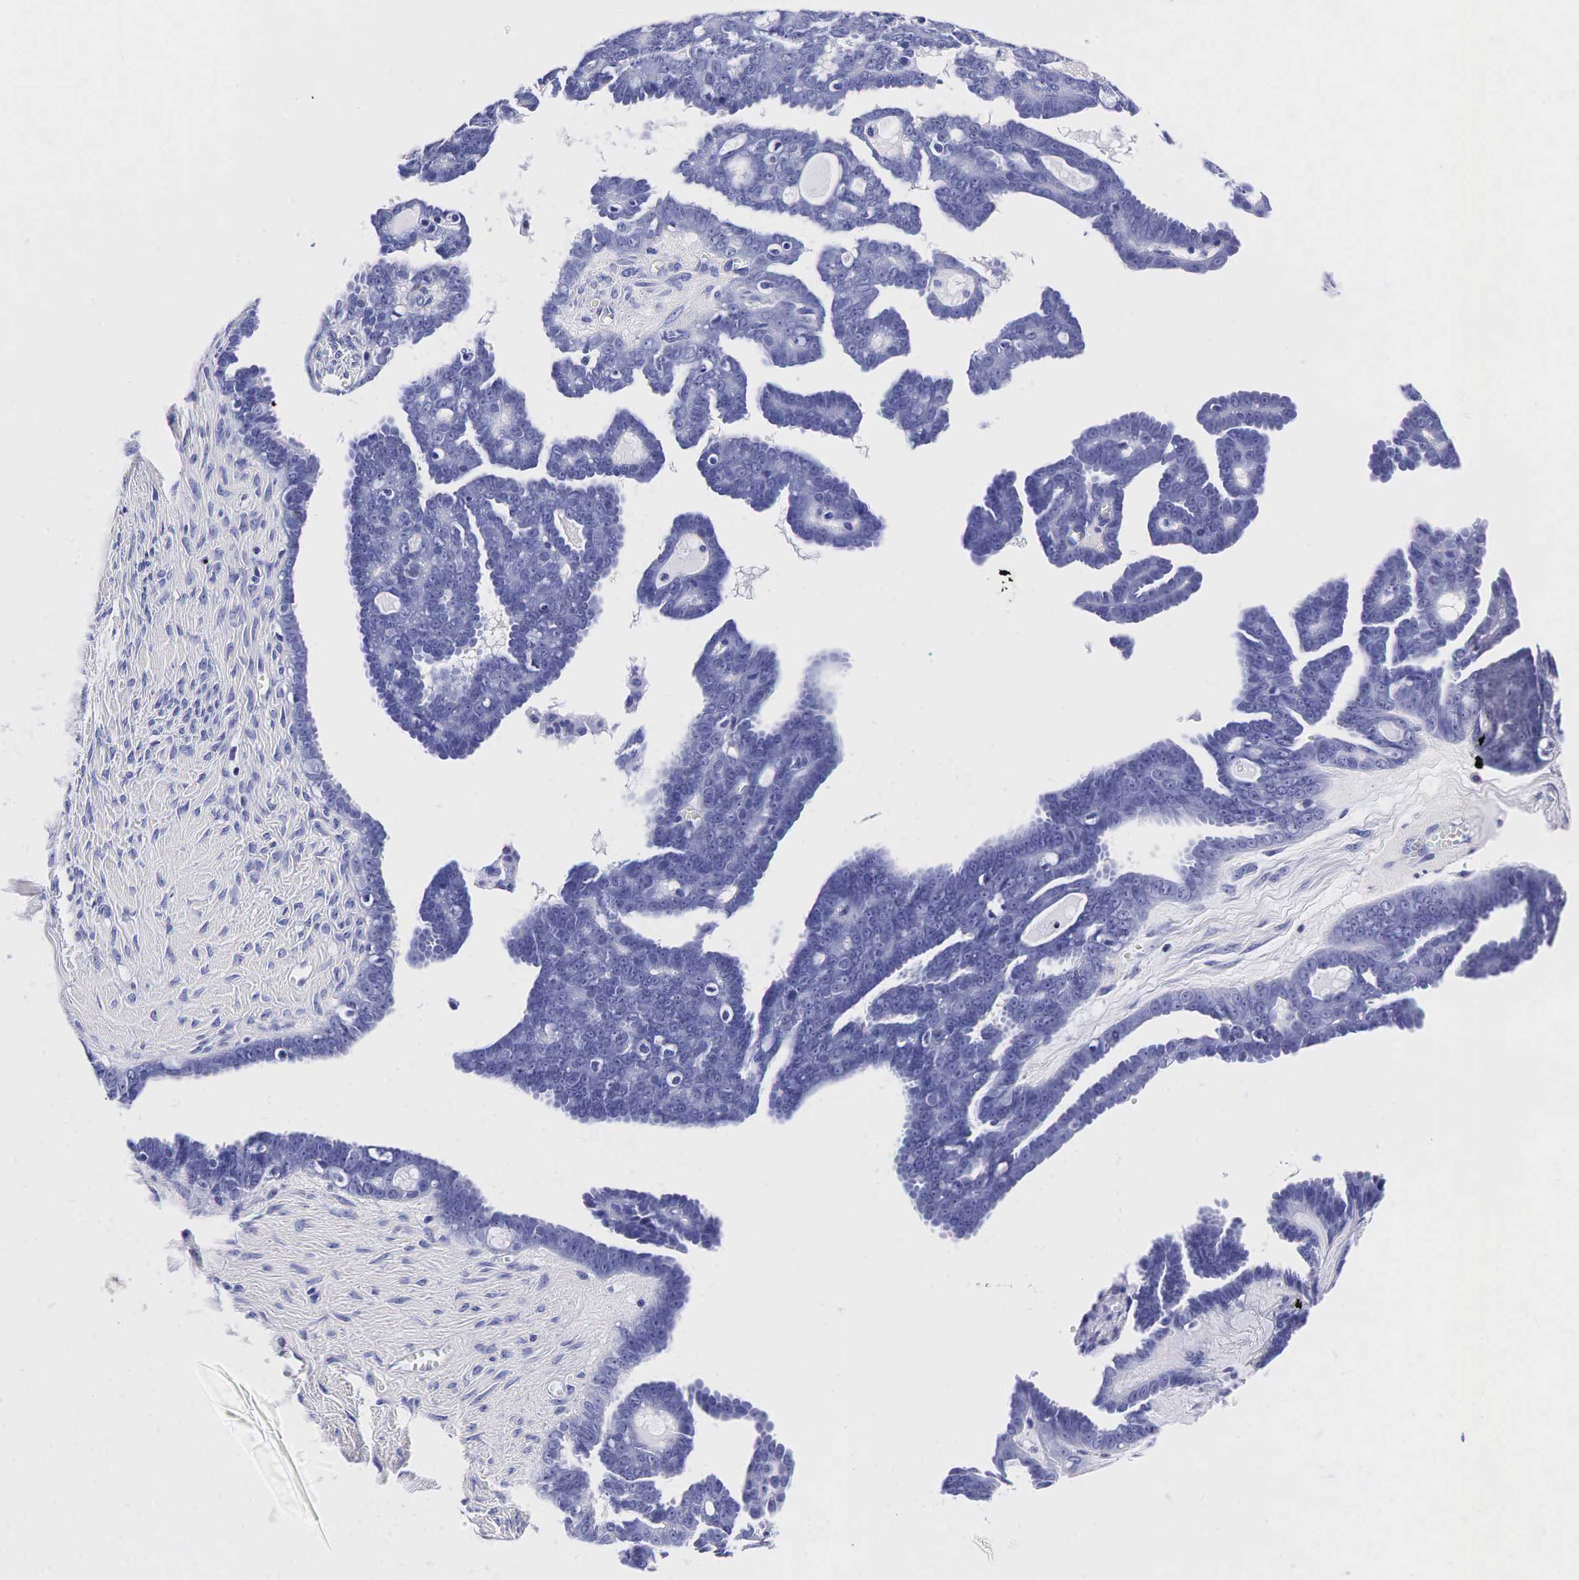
{"staining": {"intensity": "negative", "quantity": "none", "location": "none"}, "tissue": "ovarian cancer", "cell_type": "Tumor cells", "image_type": "cancer", "snomed": [{"axis": "morphology", "description": "Cystadenocarcinoma, serous, NOS"}, {"axis": "topography", "description": "Ovary"}], "caption": "This photomicrograph is of serous cystadenocarcinoma (ovarian) stained with immunohistochemistry to label a protein in brown with the nuclei are counter-stained blue. There is no expression in tumor cells. The staining is performed using DAB (3,3'-diaminobenzidine) brown chromogen with nuclei counter-stained in using hematoxylin.", "gene": "TG", "patient": {"sex": "female", "age": 71}}